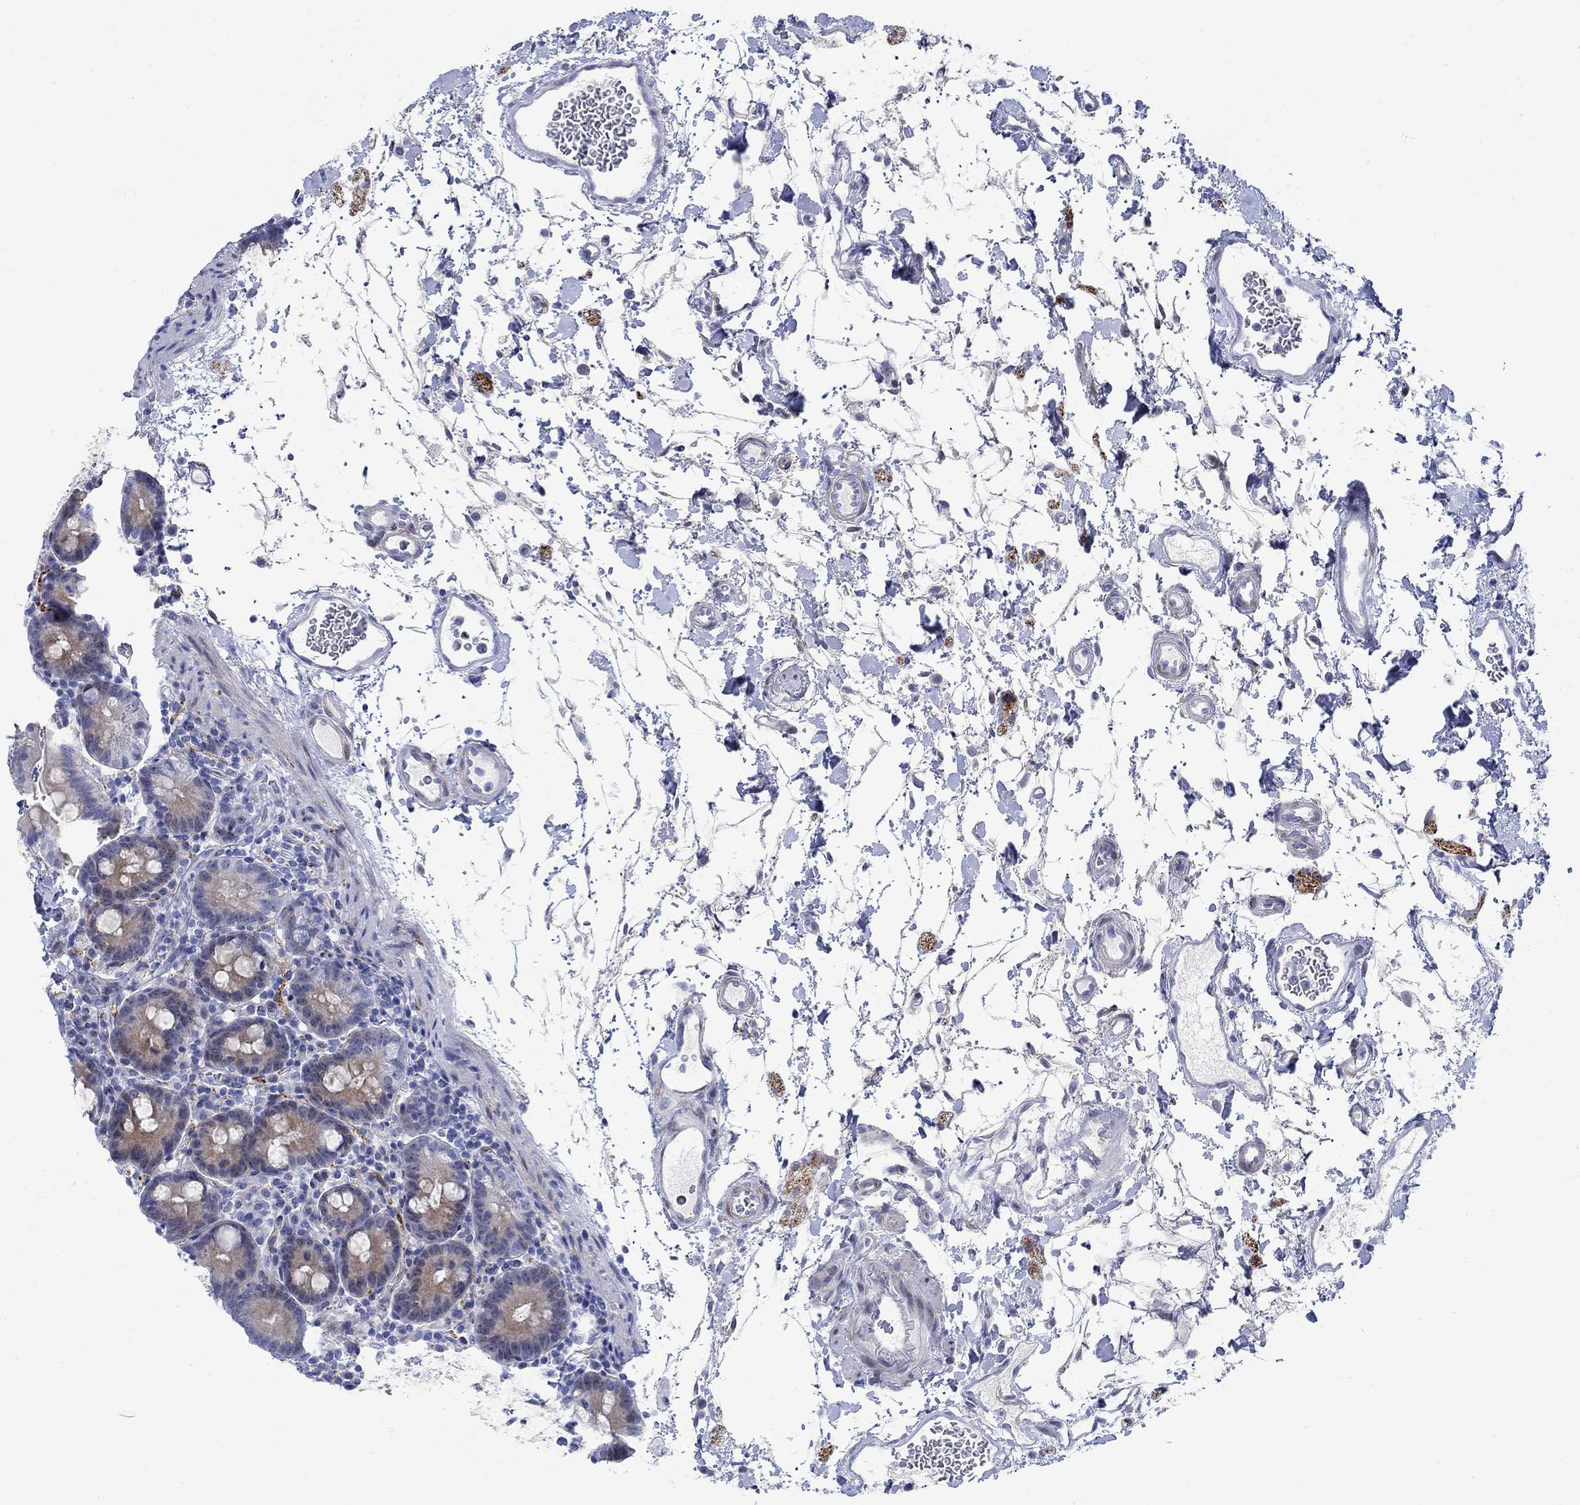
{"staining": {"intensity": "negative", "quantity": "none", "location": "none"}, "tissue": "small intestine", "cell_type": "Glandular cells", "image_type": "normal", "snomed": [{"axis": "morphology", "description": "Normal tissue, NOS"}, {"axis": "topography", "description": "Small intestine"}], "caption": "Immunohistochemistry (IHC) of unremarkable small intestine displays no positivity in glandular cells.", "gene": "KSR2", "patient": {"sex": "female", "age": 44}}